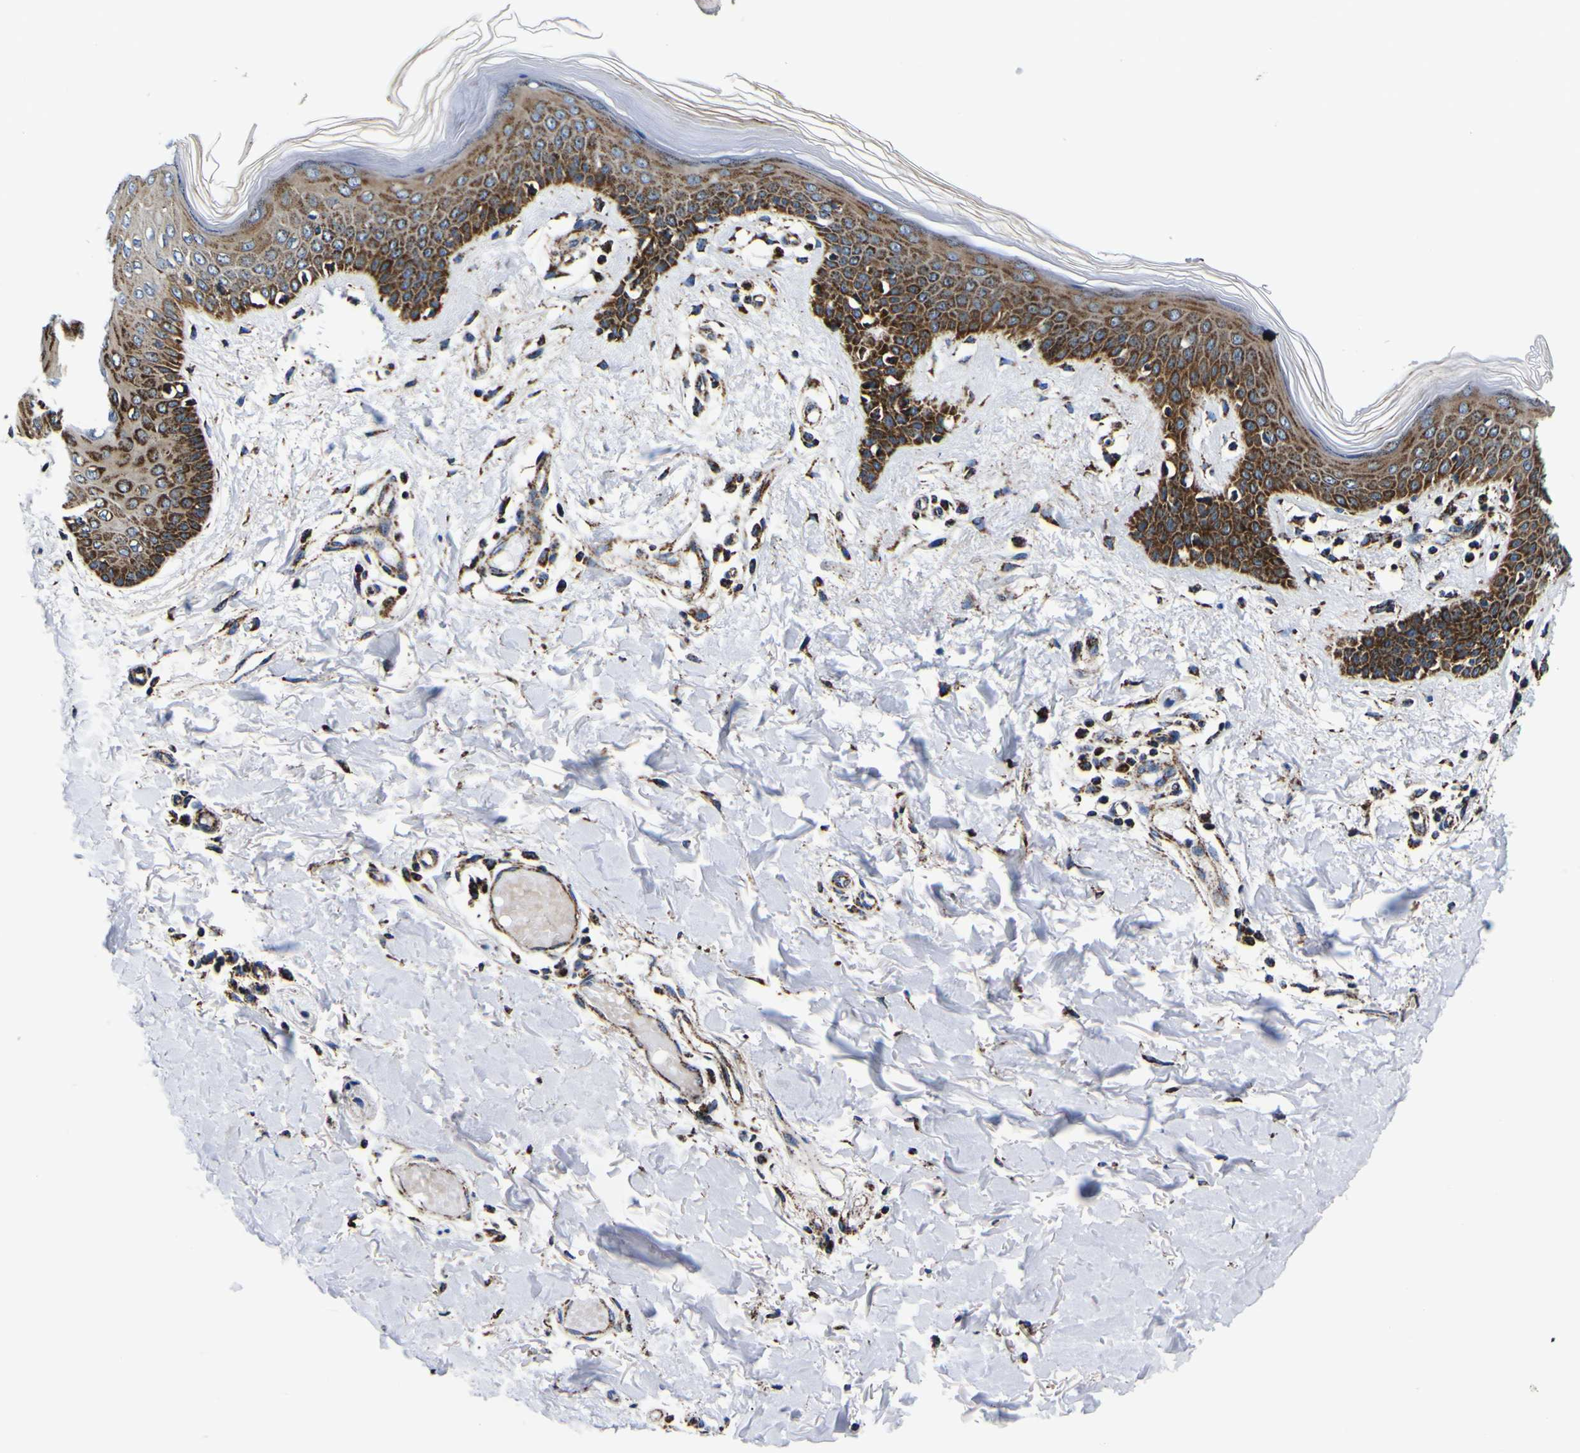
{"staining": {"intensity": "strong", "quantity": ">75%", "location": "cytoplasmic/membranous"}, "tissue": "skin", "cell_type": "Fibroblasts", "image_type": "normal", "snomed": [{"axis": "morphology", "description": "Normal tissue, NOS"}, {"axis": "topography", "description": "Skin"}], "caption": "A high-resolution photomicrograph shows immunohistochemistry (IHC) staining of unremarkable skin, which exhibits strong cytoplasmic/membranous positivity in about >75% of fibroblasts. (DAB IHC with brightfield microscopy, high magnification).", "gene": "PTRH2", "patient": {"sex": "male", "age": 53}}